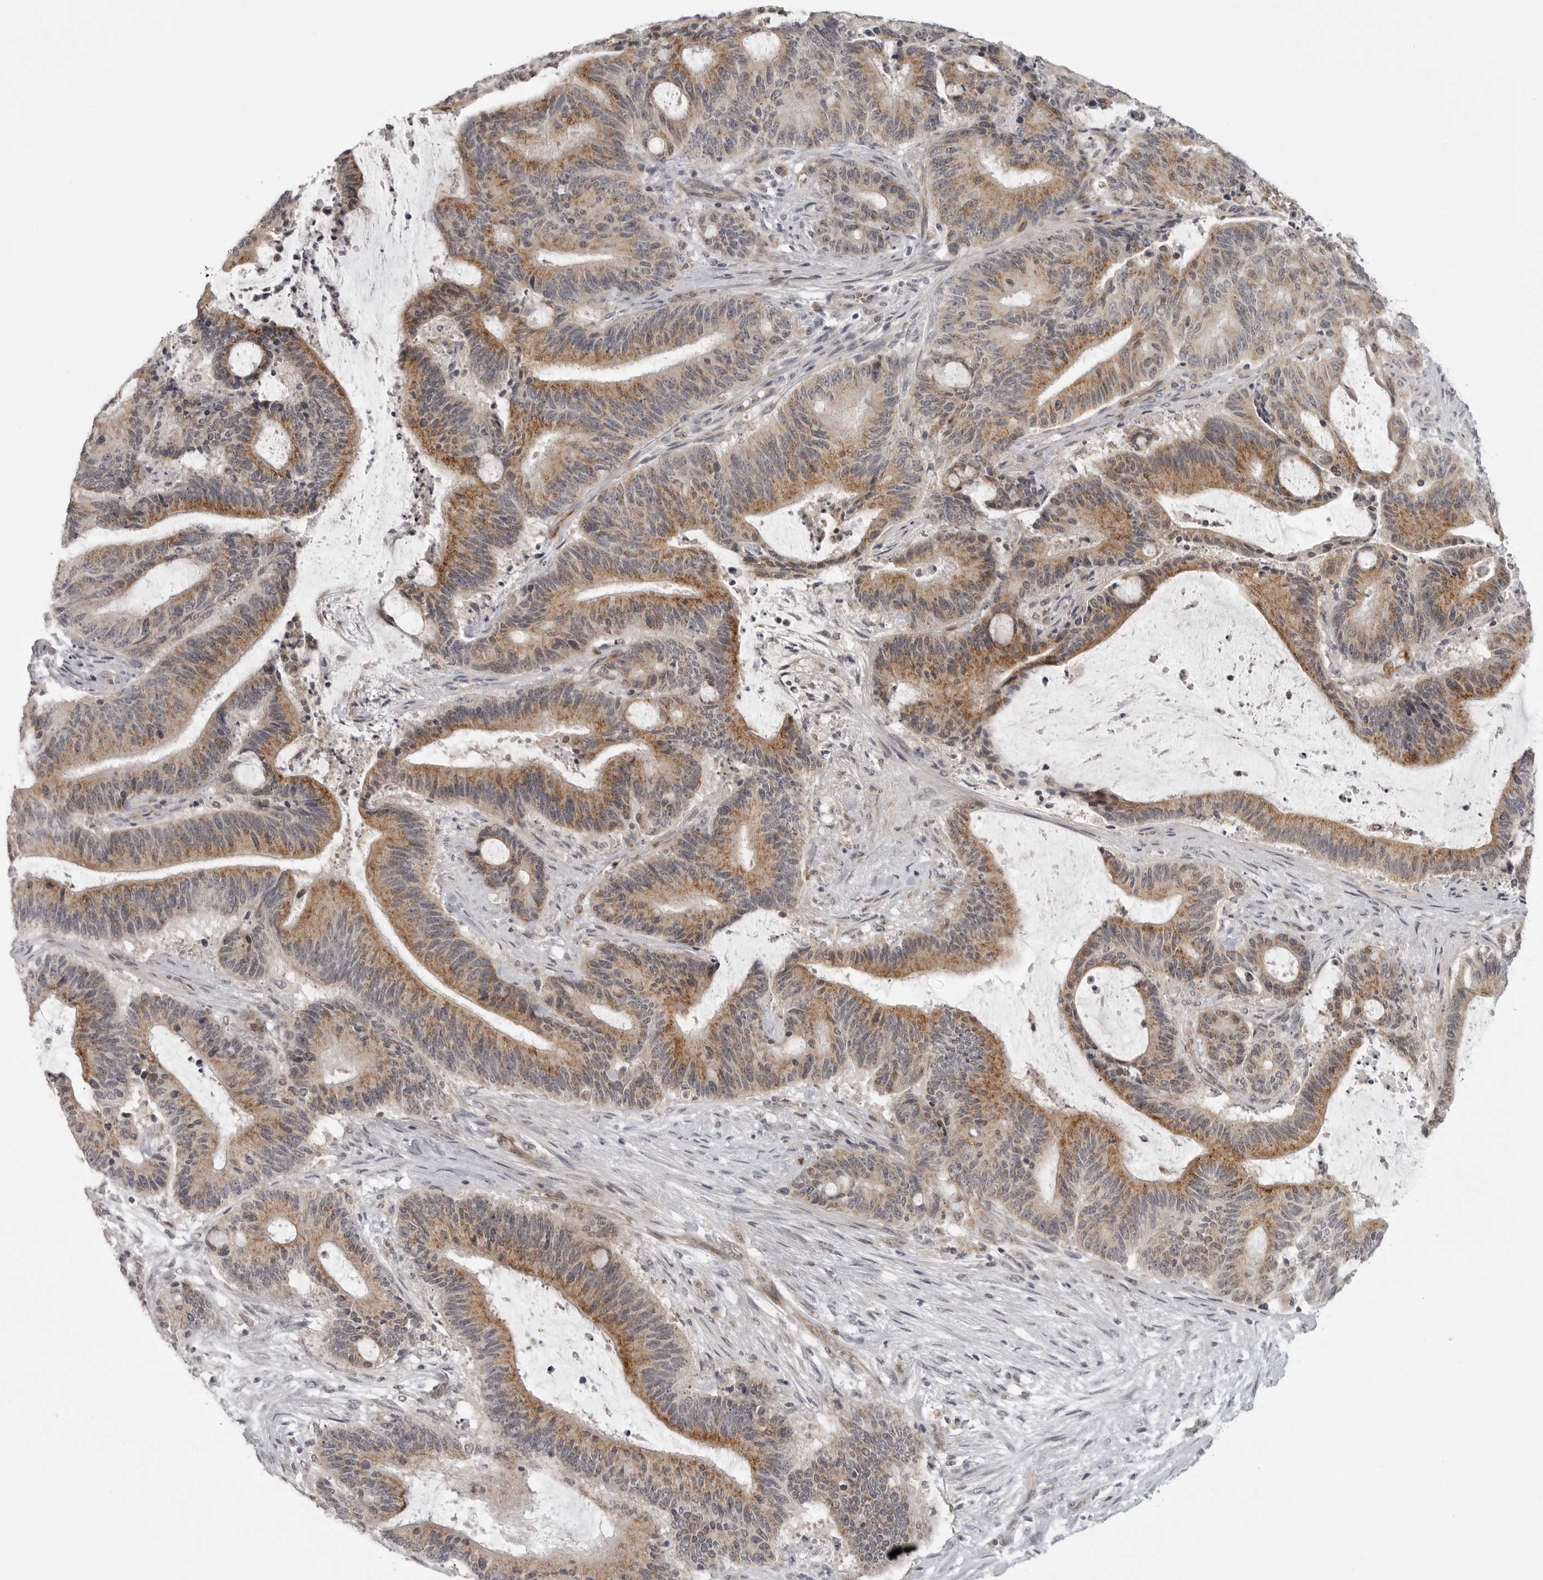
{"staining": {"intensity": "moderate", "quantity": ">75%", "location": "cytoplasmic/membranous"}, "tissue": "liver cancer", "cell_type": "Tumor cells", "image_type": "cancer", "snomed": [{"axis": "morphology", "description": "Normal tissue, NOS"}, {"axis": "morphology", "description": "Cholangiocarcinoma"}, {"axis": "topography", "description": "Liver"}, {"axis": "topography", "description": "Peripheral nerve tissue"}], "caption": "Liver cancer (cholangiocarcinoma) stained with IHC reveals moderate cytoplasmic/membranous positivity in approximately >75% of tumor cells.", "gene": "TUT4", "patient": {"sex": "female", "age": 73}}